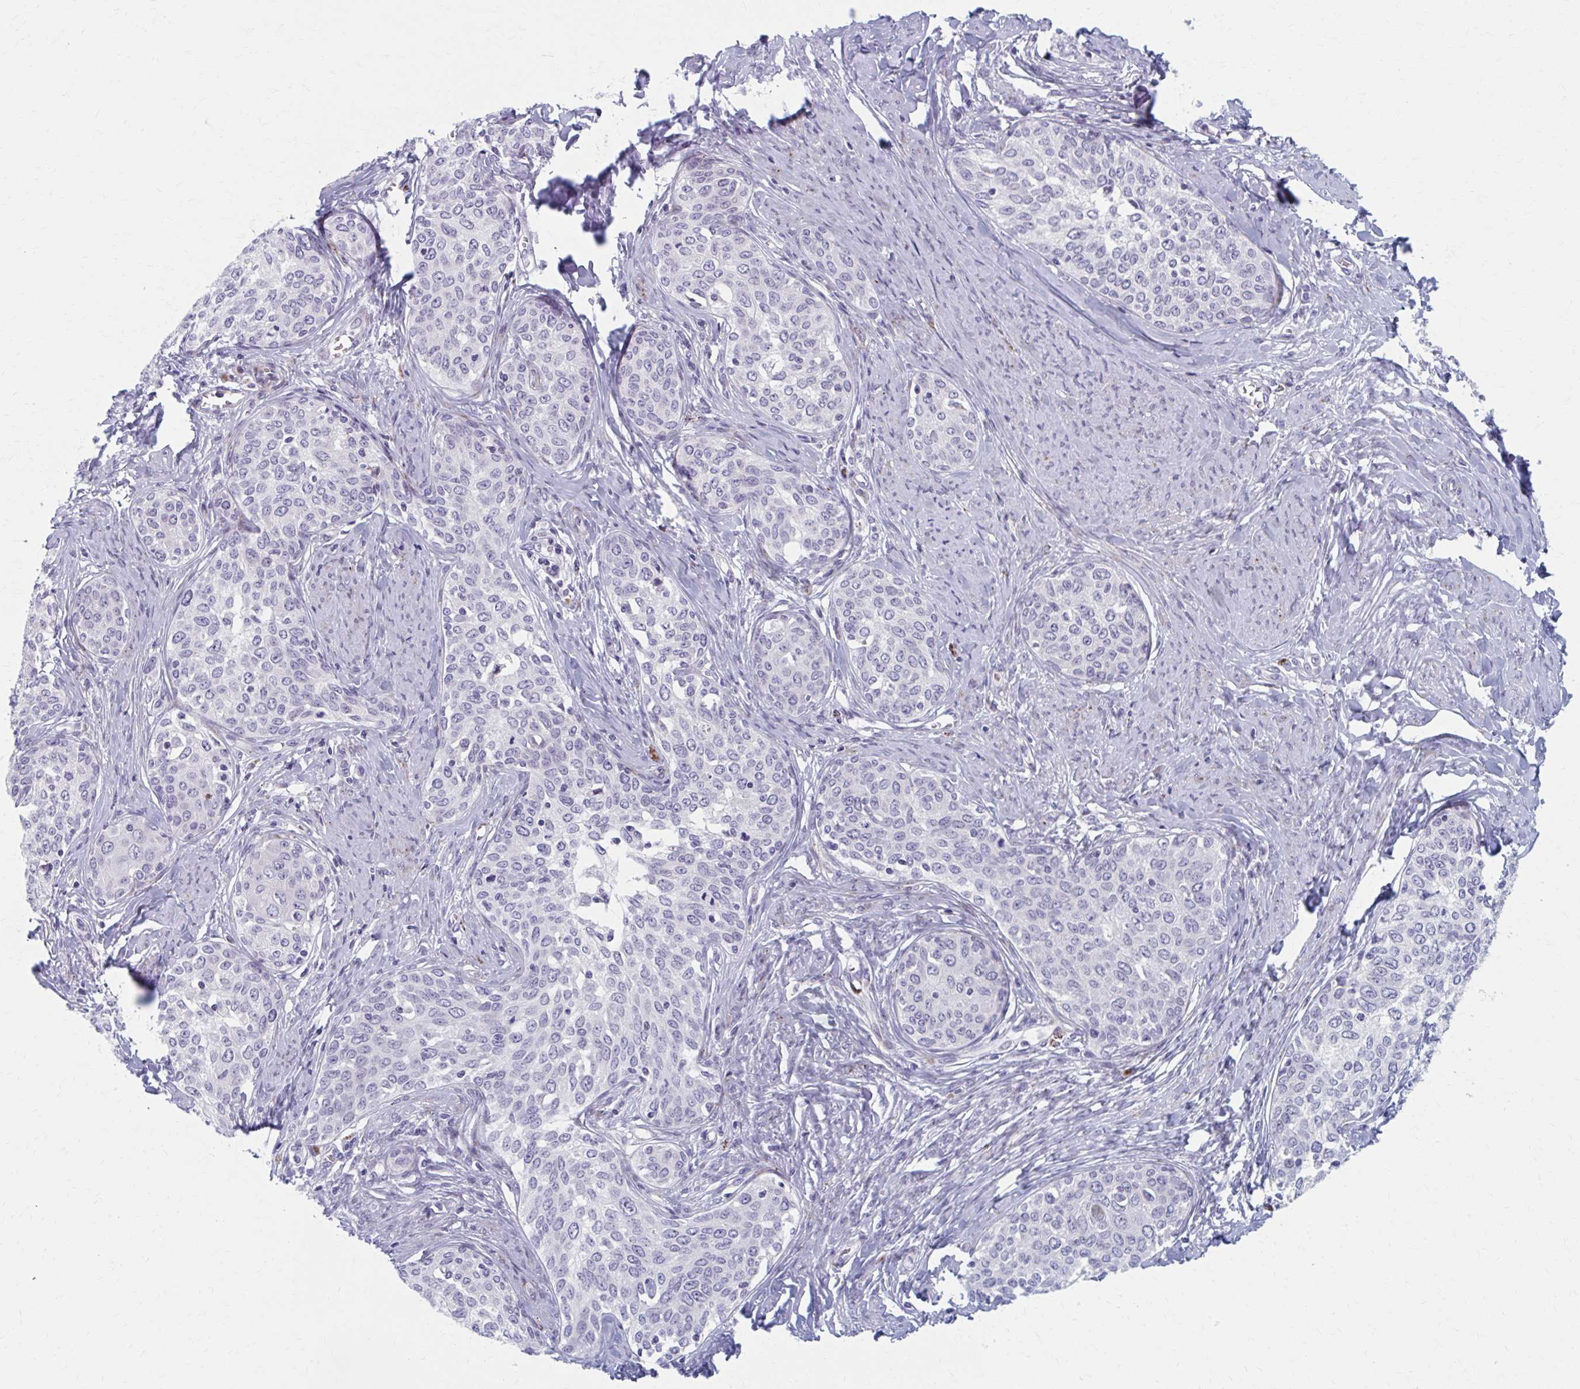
{"staining": {"intensity": "negative", "quantity": "none", "location": "none"}, "tissue": "cervical cancer", "cell_type": "Tumor cells", "image_type": "cancer", "snomed": [{"axis": "morphology", "description": "Squamous cell carcinoma, NOS"}, {"axis": "morphology", "description": "Adenocarcinoma, NOS"}, {"axis": "topography", "description": "Cervix"}], "caption": "Tumor cells show no significant expression in cervical cancer.", "gene": "OLFM2", "patient": {"sex": "female", "age": 52}}